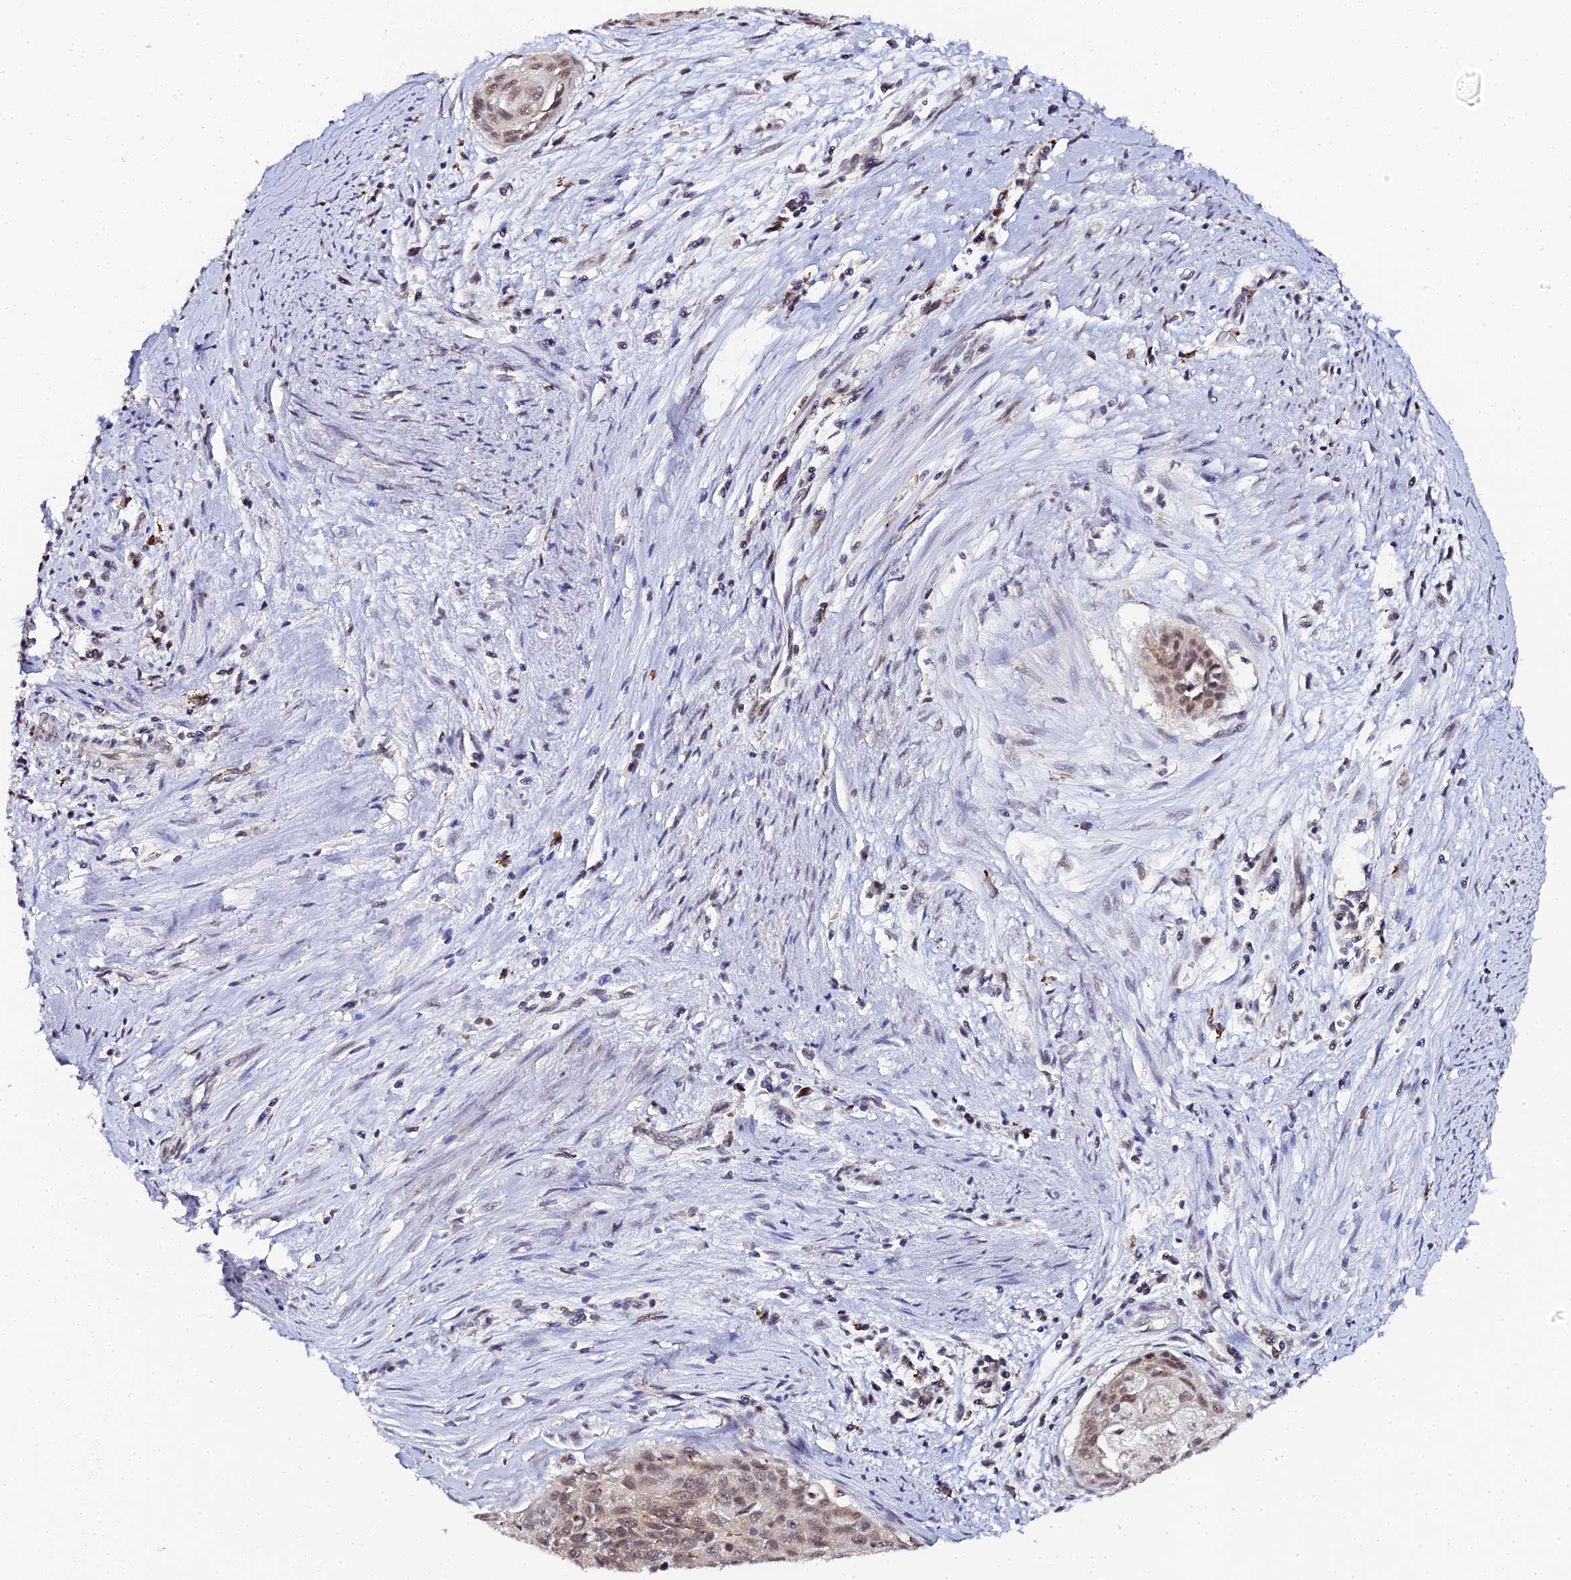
{"staining": {"intensity": "moderate", "quantity": ">75%", "location": "nuclear"}, "tissue": "cervical cancer", "cell_type": "Tumor cells", "image_type": "cancer", "snomed": [{"axis": "morphology", "description": "Squamous cell carcinoma, NOS"}, {"axis": "topography", "description": "Cervix"}], "caption": "Tumor cells demonstrate medium levels of moderate nuclear positivity in approximately >75% of cells in cervical cancer (squamous cell carcinoma). The staining is performed using DAB (3,3'-diaminobenzidine) brown chromogen to label protein expression. The nuclei are counter-stained blue using hematoxylin.", "gene": "MAGOHB", "patient": {"sex": "female", "age": 55}}